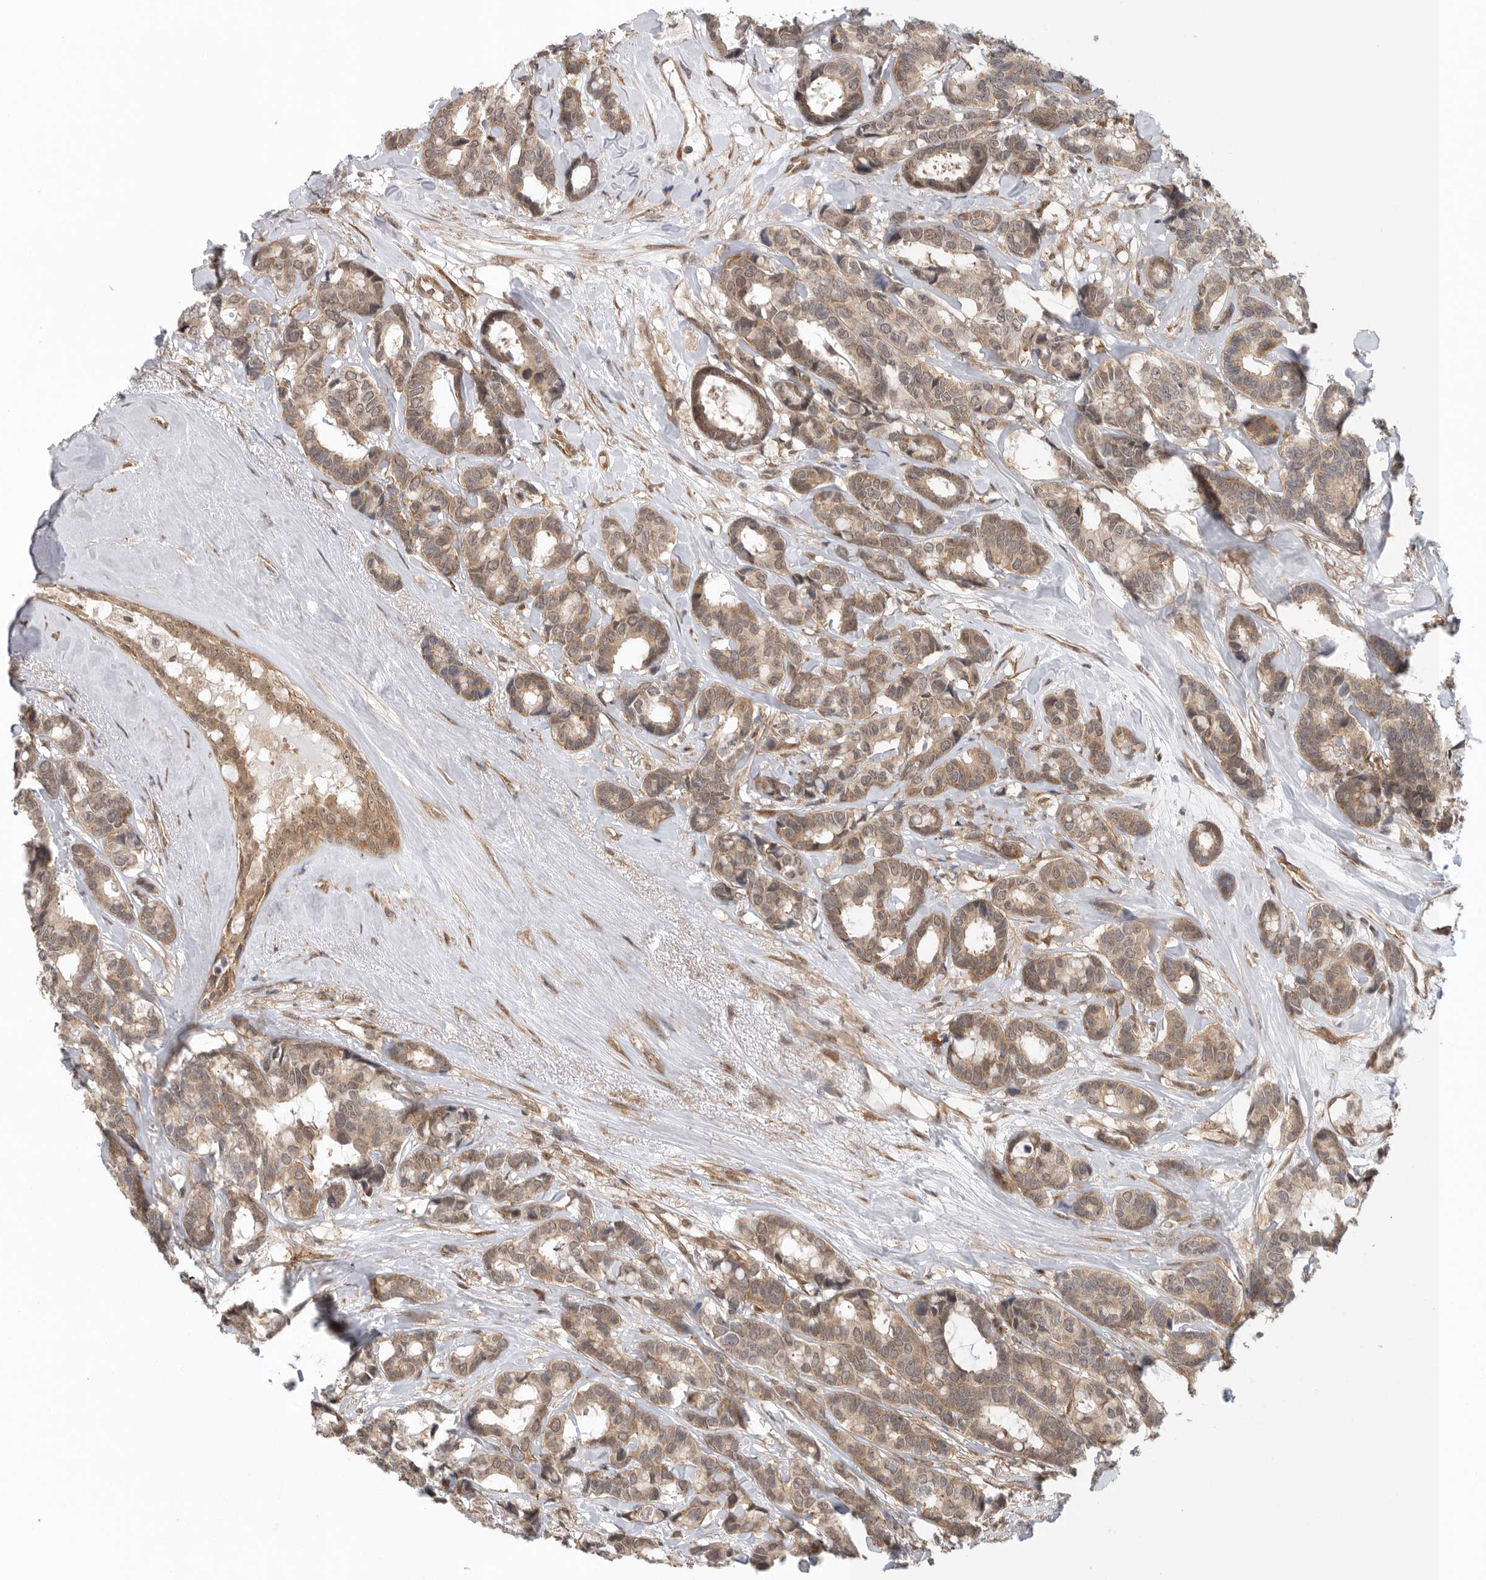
{"staining": {"intensity": "moderate", "quantity": ">75%", "location": "cytoplasmic/membranous"}, "tissue": "breast cancer", "cell_type": "Tumor cells", "image_type": "cancer", "snomed": [{"axis": "morphology", "description": "Duct carcinoma"}, {"axis": "topography", "description": "Breast"}], "caption": "DAB (3,3'-diaminobenzidine) immunohistochemical staining of human breast cancer (invasive ductal carcinoma) demonstrates moderate cytoplasmic/membranous protein positivity in approximately >75% of tumor cells.", "gene": "VPS50", "patient": {"sex": "female", "age": 87}}